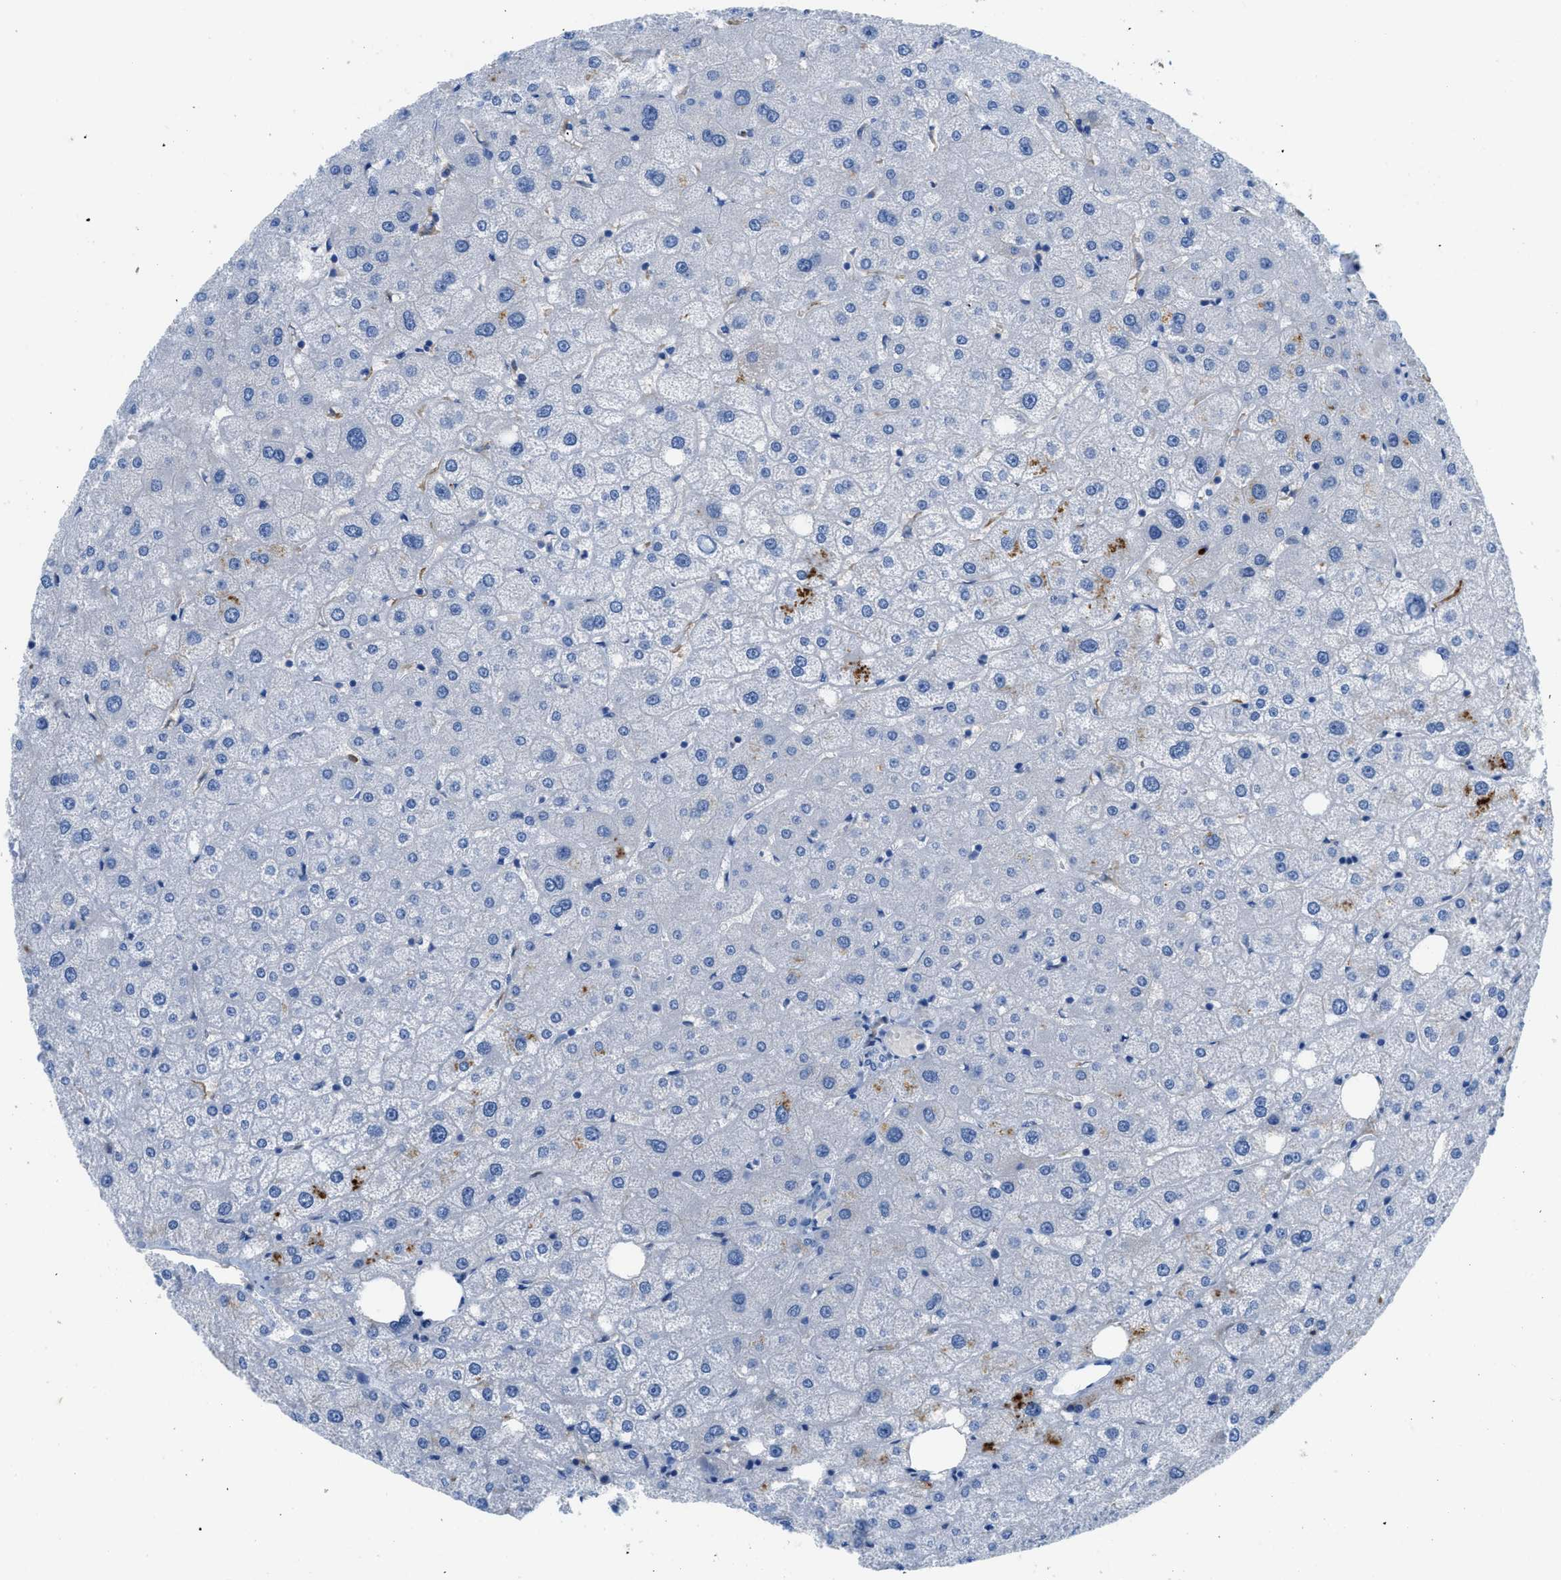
{"staining": {"intensity": "negative", "quantity": "none", "location": "none"}, "tissue": "liver", "cell_type": "Cholangiocytes", "image_type": "normal", "snomed": [{"axis": "morphology", "description": "Normal tissue, NOS"}, {"axis": "topography", "description": "Liver"}], "caption": "IHC photomicrograph of benign liver: human liver stained with DAB exhibits no significant protein expression in cholangiocytes.", "gene": "XCR1", "patient": {"sex": "male", "age": 73}}